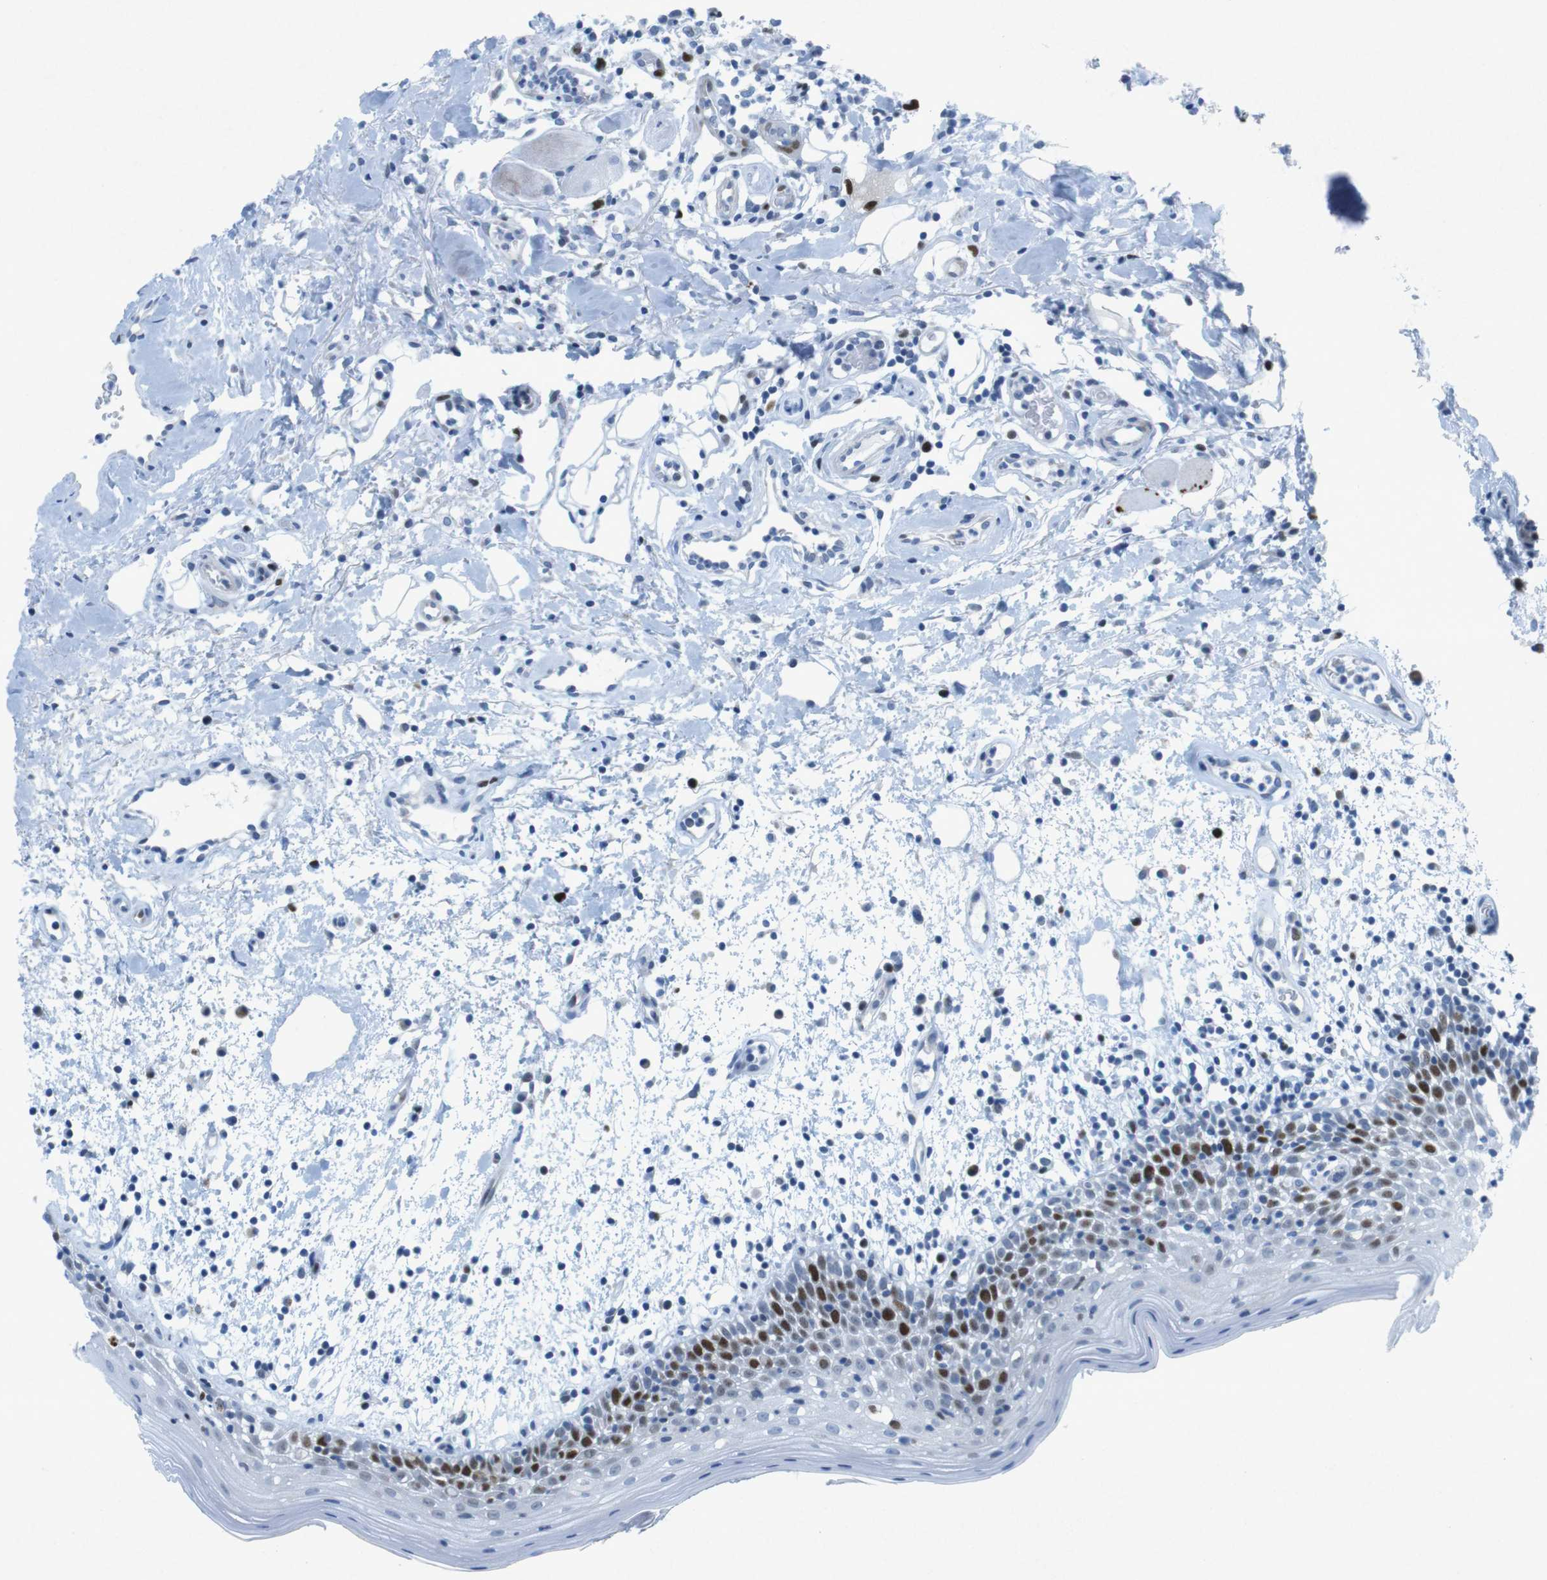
{"staining": {"intensity": "strong", "quantity": "25%-75%", "location": "nuclear"}, "tissue": "oral mucosa", "cell_type": "Squamous epithelial cells", "image_type": "normal", "snomed": [{"axis": "morphology", "description": "Normal tissue, NOS"}, {"axis": "morphology", "description": "Squamous cell carcinoma, NOS"}, {"axis": "topography", "description": "Skeletal muscle"}, {"axis": "topography", "description": "Oral tissue"}], "caption": "Approximately 25%-75% of squamous epithelial cells in unremarkable oral mucosa demonstrate strong nuclear protein positivity as visualized by brown immunohistochemical staining.", "gene": "CHAF1A", "patient": {"sex": "male", "age": 71}}